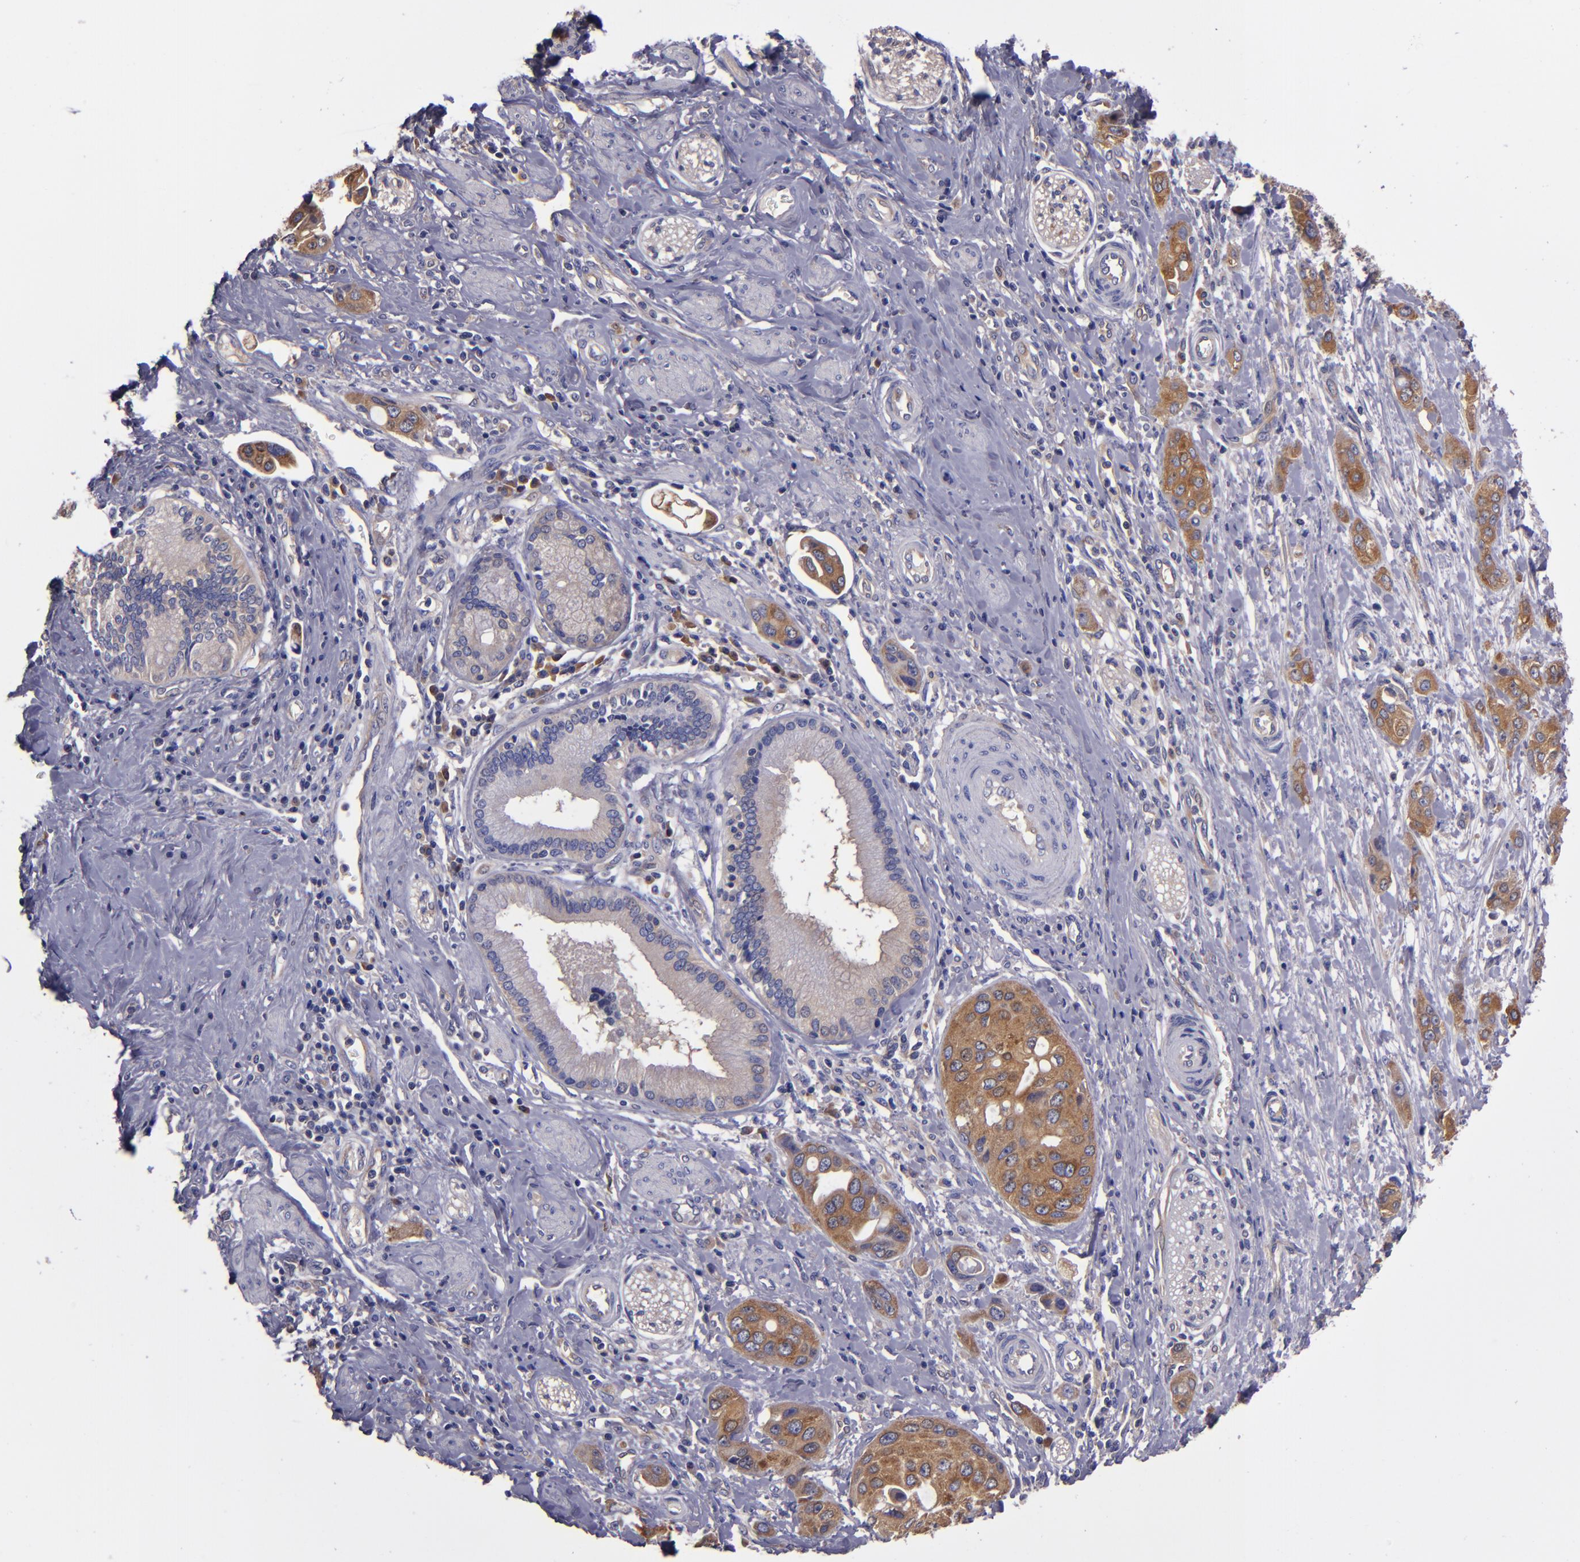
{"staining": {"intensity": "weak", "quantity": ">75%", "location": "cytoplasmic/membranous"}, "tissue": "pancreatic cancer", "cell_type": "Tumor cells", "image_type": "cancer", "snomed": [{"axis": "morphology", "description": "Adenocarcinoma, NOS"}, {"axis": "topography", "description": "Pancreas"}], "caption": "Adenocarcinoma (pancreatic) was stained to show a protein in brown. There is low levels of weak cytoplasmic/membranous positivity in approximately >75% of tumor cells. (DAB (3,3'-diaminobenzidine) IHC, brown staining for protein, blue staining for nuclei).", "gene": "CARS1", "patient": {"sex": "female", "age": 60}}